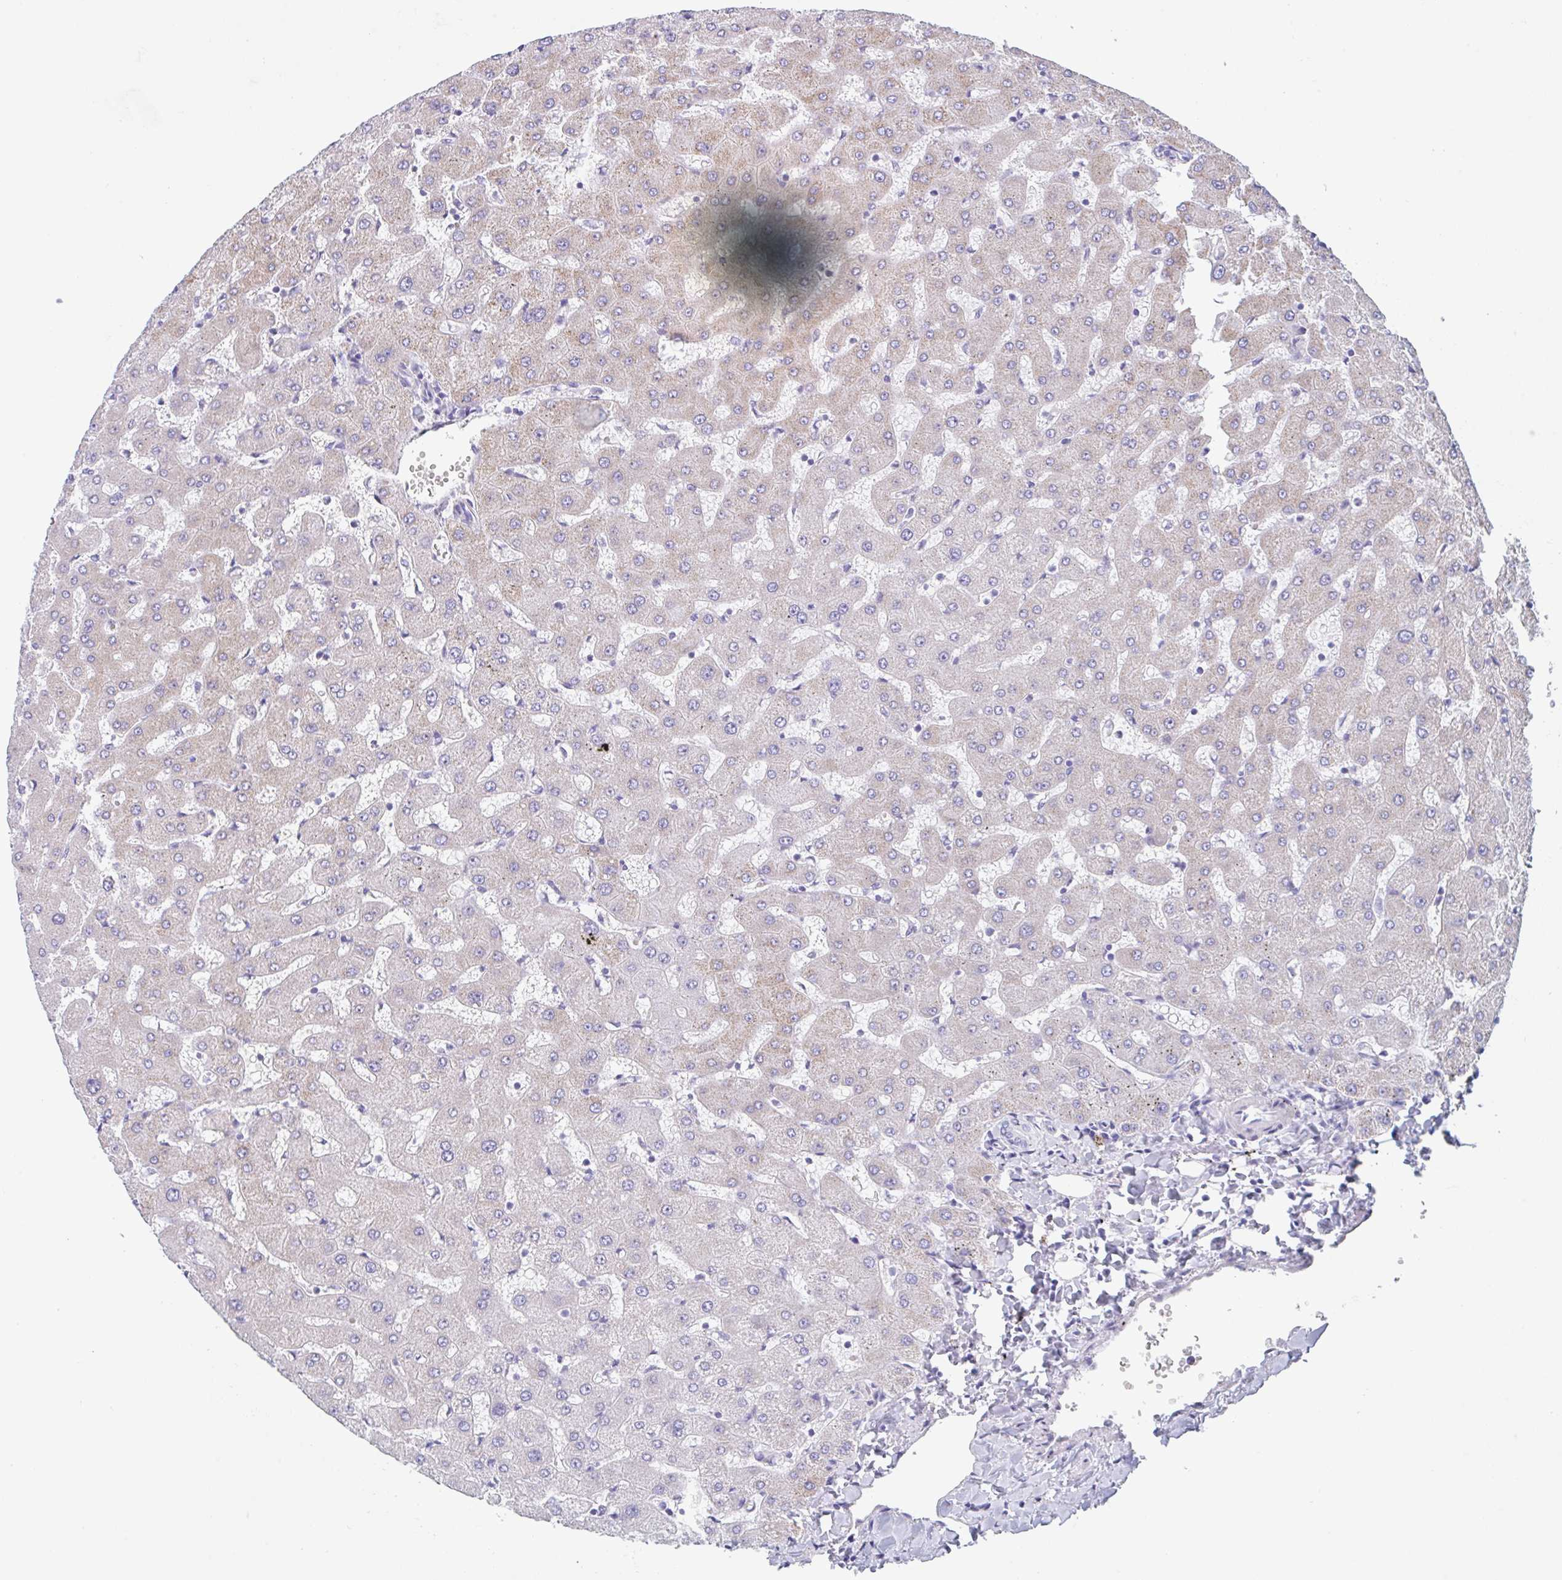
{"staining": {"intensity": "negative", "quantity": "none", "location": "none"}, "tissue": "liver", "cell_type": "Cholangiocytes", "image_type": "normal", "snomed": [{"axis": "morphology", "description": "Normal tissue, NOS"}, {"axis": "topography", "description": "Liver"}], "caption": "High power microscopy histopathology image of an immunohistochemistry (IHC) histopathology image of normal liver, revealing no significant staining in cholangiocytes.", "gene": "TAS2R41", "patient": {"sex": "female", "age": 63}}